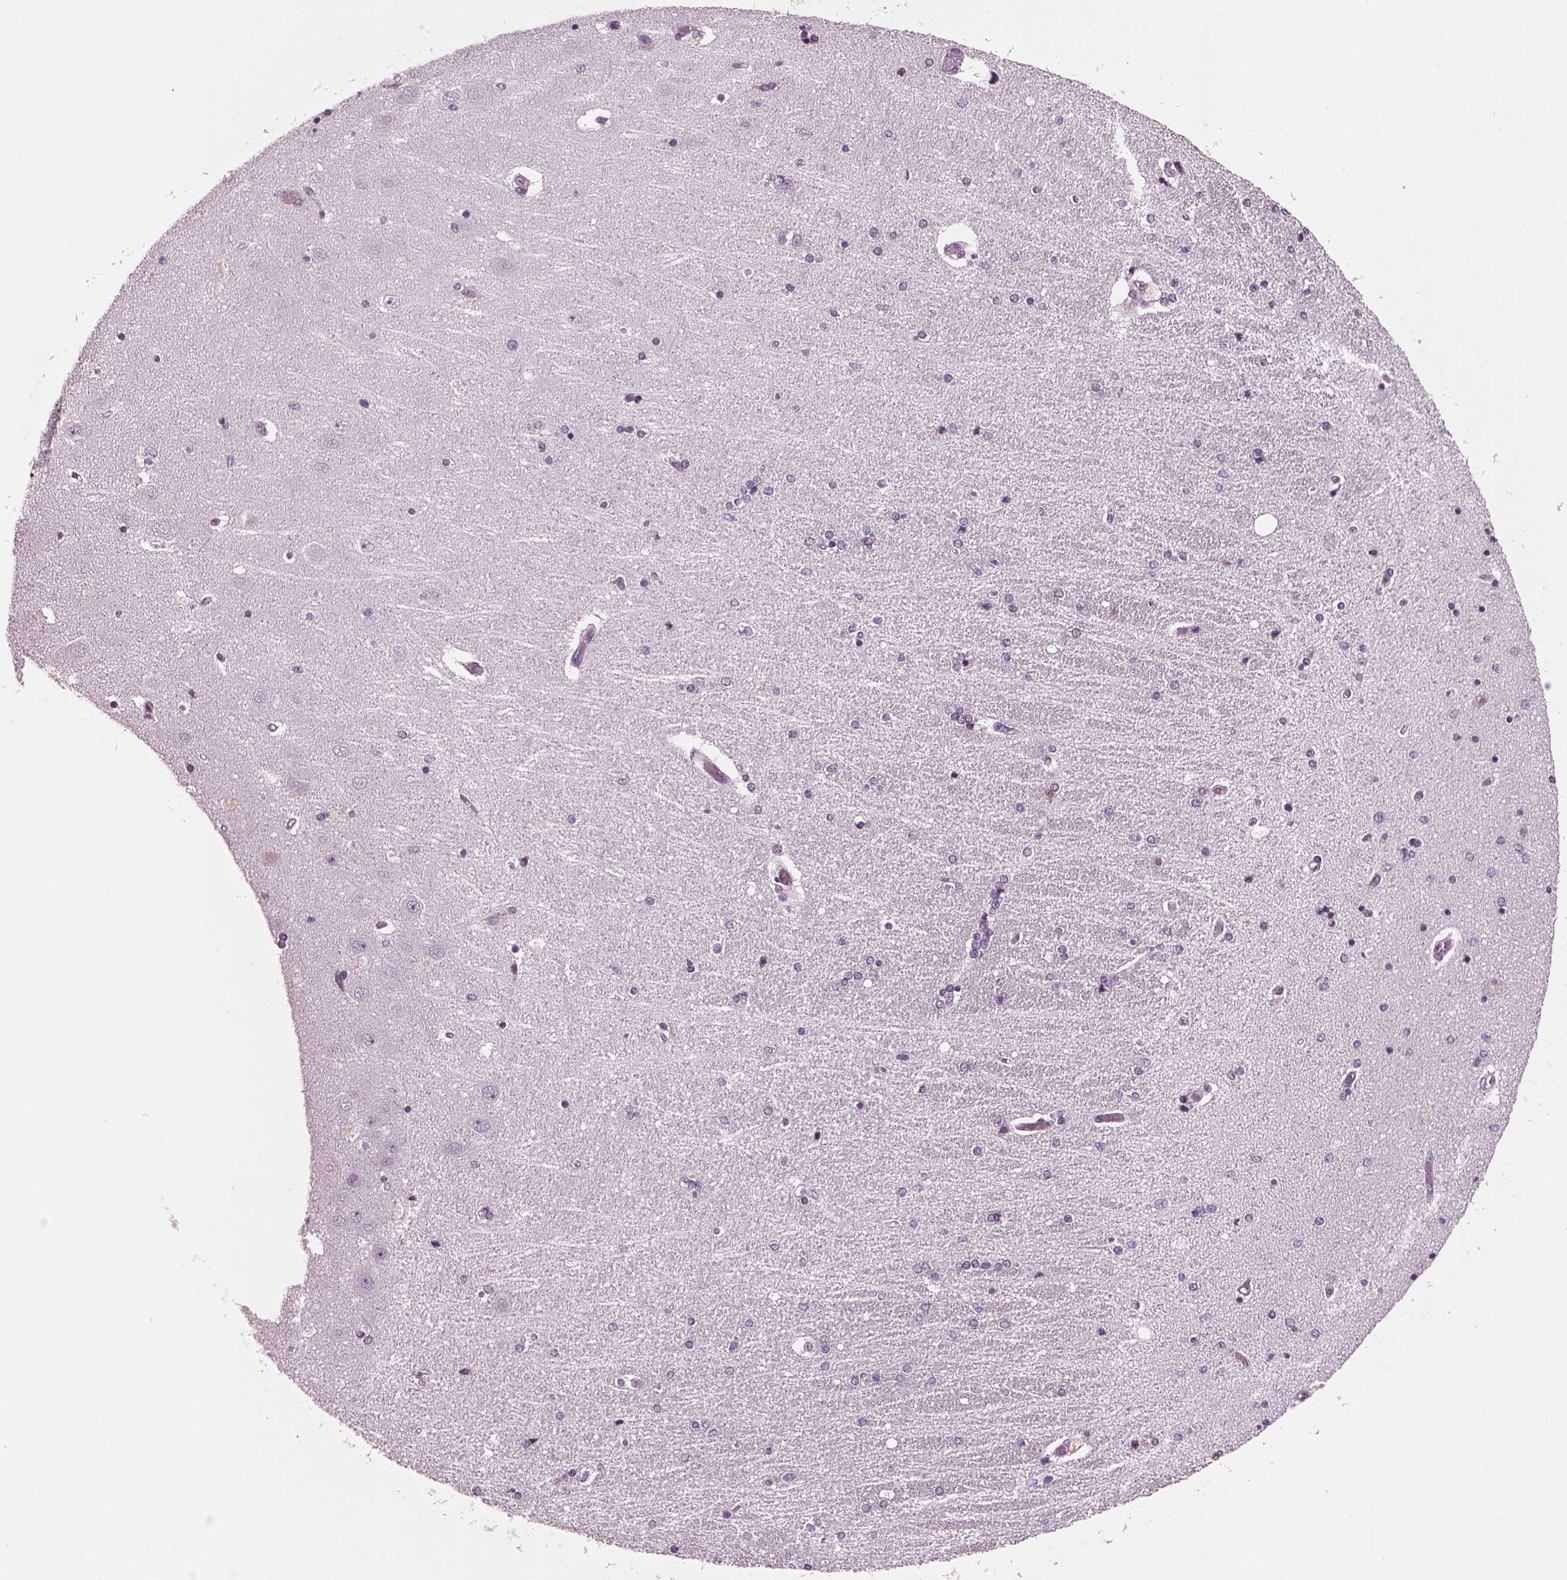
{"staining": {"intensity": "negative", "quantity": "none", "location": "none"}, "tissue": "hippocampus", "cell_type": "Glial cells", "image_type": "normal", "snomed": [{"axis": "morphology", "description": "Normal tissue, NOS"}, {"axis": "topography", "description": "Hippocampus"}], "caption": "This is an immunohistochemistry photomicrograph of unremarkable human hippocampus. There is no positivity in glial cells.", "gene": "PRR9", "patient": {"sex": "female", "age": 54}}